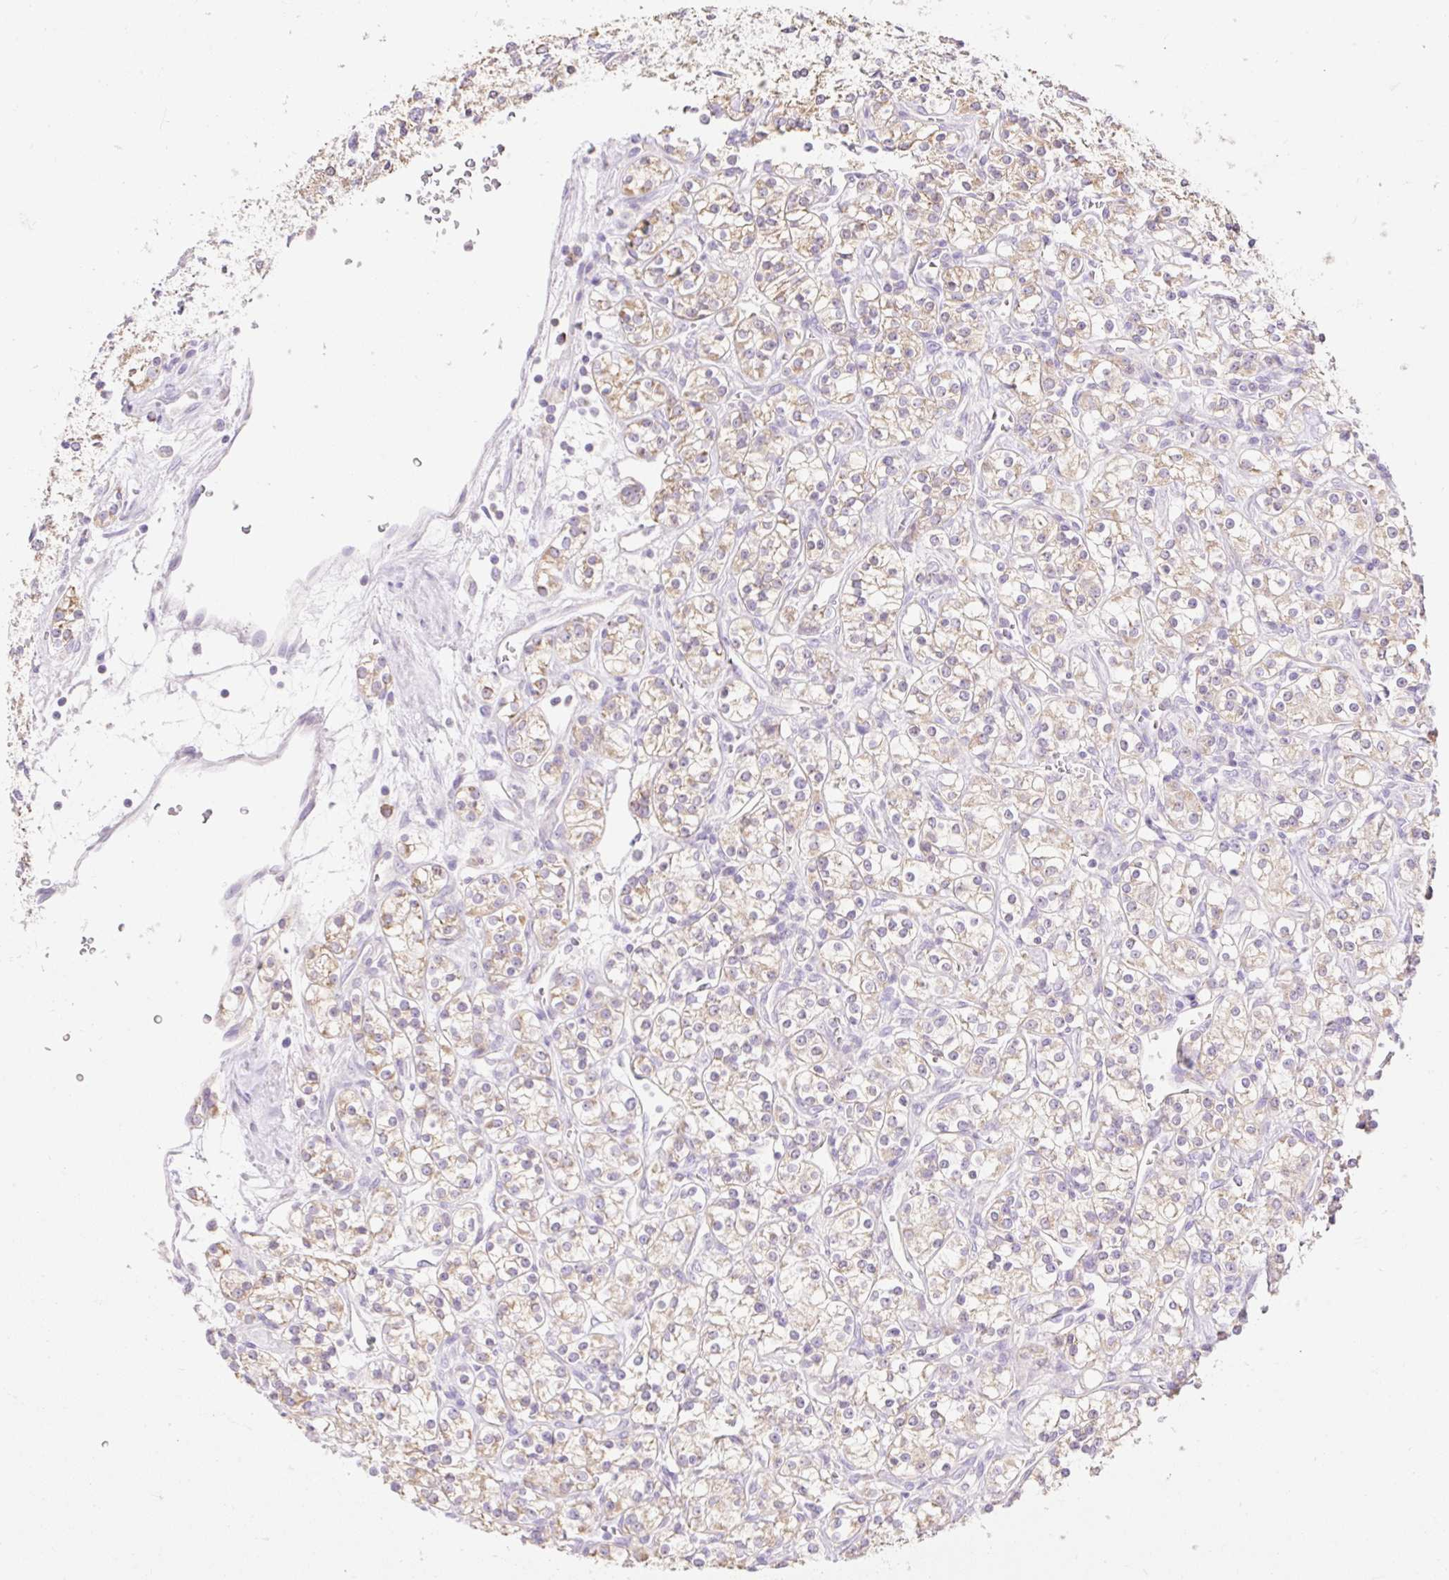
{"staining": {"intensity": "weak", "quantity": ">75%", "location": "cytoplasmic/membranous"}, "tissue": "renal cancer", "cell_type": "Tumor cells", "image_type": "cancer", "snomed": [{"axis": "morphology", "description": "Adenocarcinoma, NOS"}, {"axis": "topography", "description": "Kidney"}], "caption": "Weak cytoplasmic/membranous positivity for a protein is present in approximately >75% of tumor cells of renal cancer (adenocarcinoma) using IHC.", "gene": "DHX35", "patient": {"sex": "male", "age": 77}}